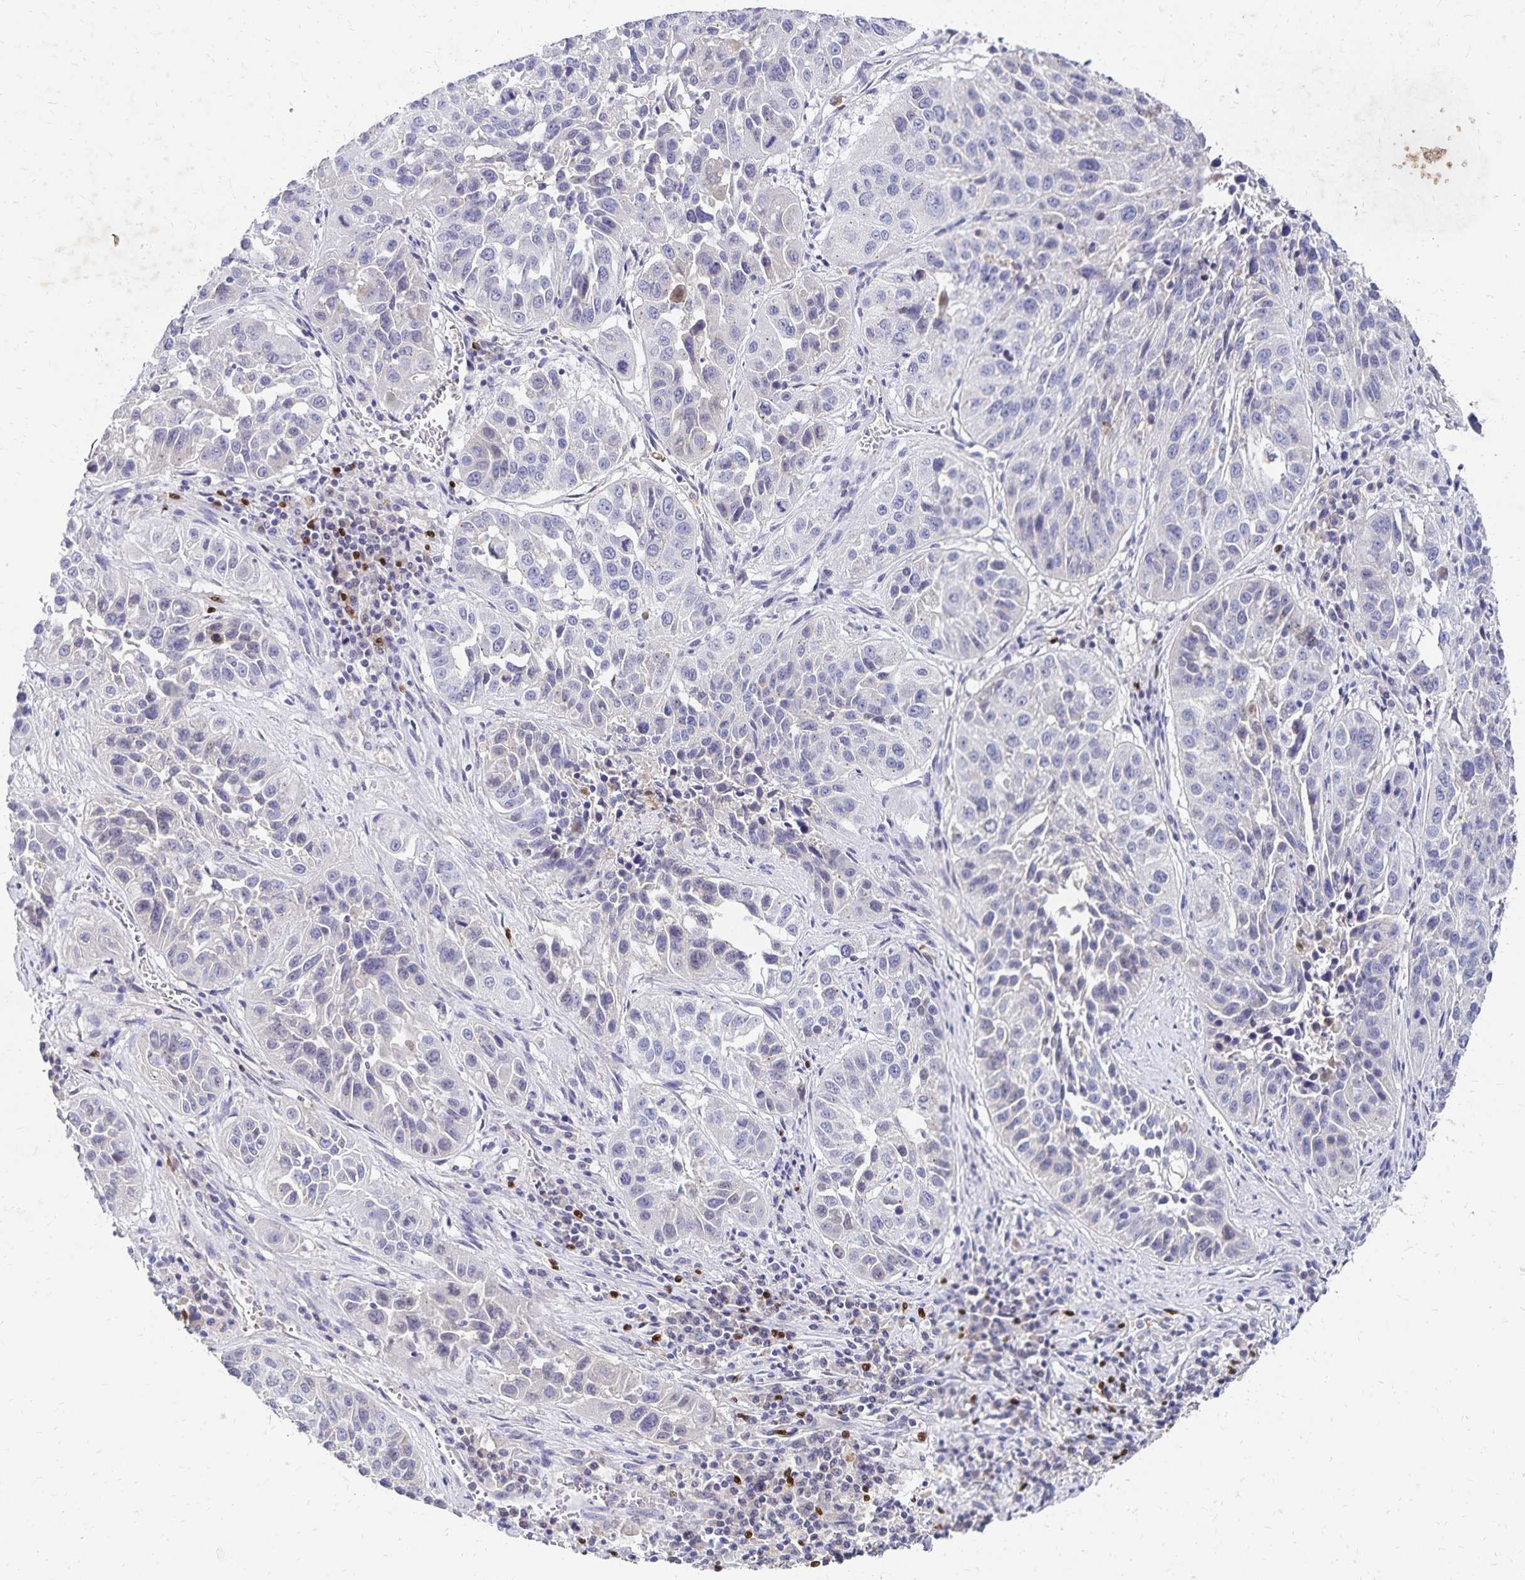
{"staining": {"intensity": "negative", "quantity": "none", "location": "none"}, "tissue": "lung cancer", "cell_type": "Tumor cells", "image_type": "cancer", "snomed": [{"axis": "morphology", "description": "Squamous cell carcinoma, NOS"}, {"axis": "topography", "description": "Lung"}], "caption": "The immunohistochemistry histopathology image has no significant staining in tumor cells of lung cancer (squamous cell carcinoma) tissue. (DAB (3,3'-diaminobenzidine) IHC, high magnification).", "gene": "PAX5", "patient": {"sex": "female", "age": 61}}